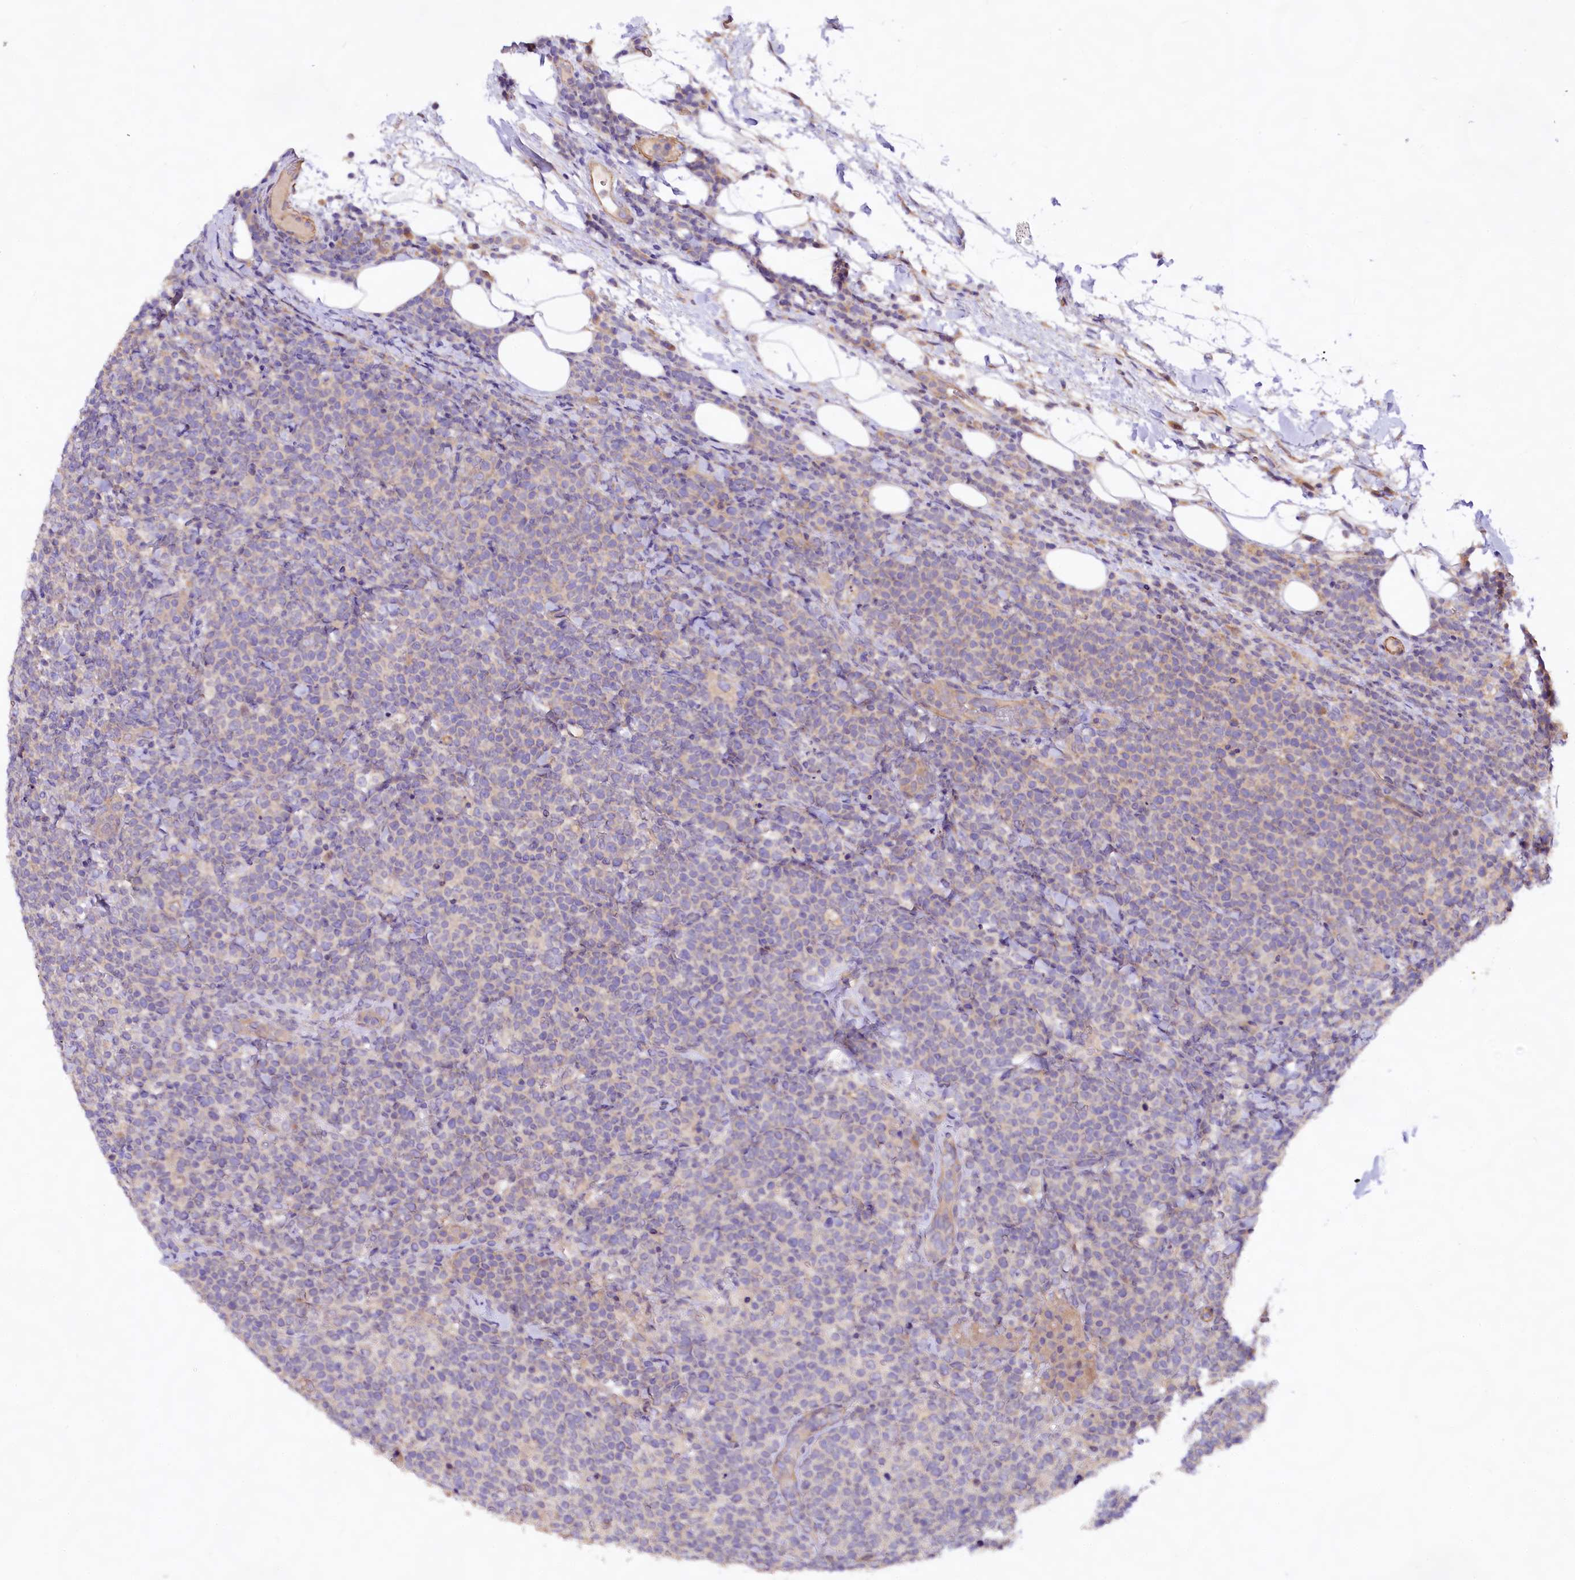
{"staining": {"intensity": "negative", "quantity": "none", "location": "none"}, "tissue": "lymphoma", "cell_type": "Tumor cells", "image_type": "cancer", "snomed": [{"axis": "morphology", "description": "Malignant lymphoma, non-Hodgkin's type, High grade"}, {"axis": "topography", "description": "Lymph node"}], "caption": "High power microscopy micrograph of an IHC micrograph of lymphoma, revealing no significant positivity in tumor cells.", "gene": "VPS11", "patient": {"sex": "male", "age": 61}}